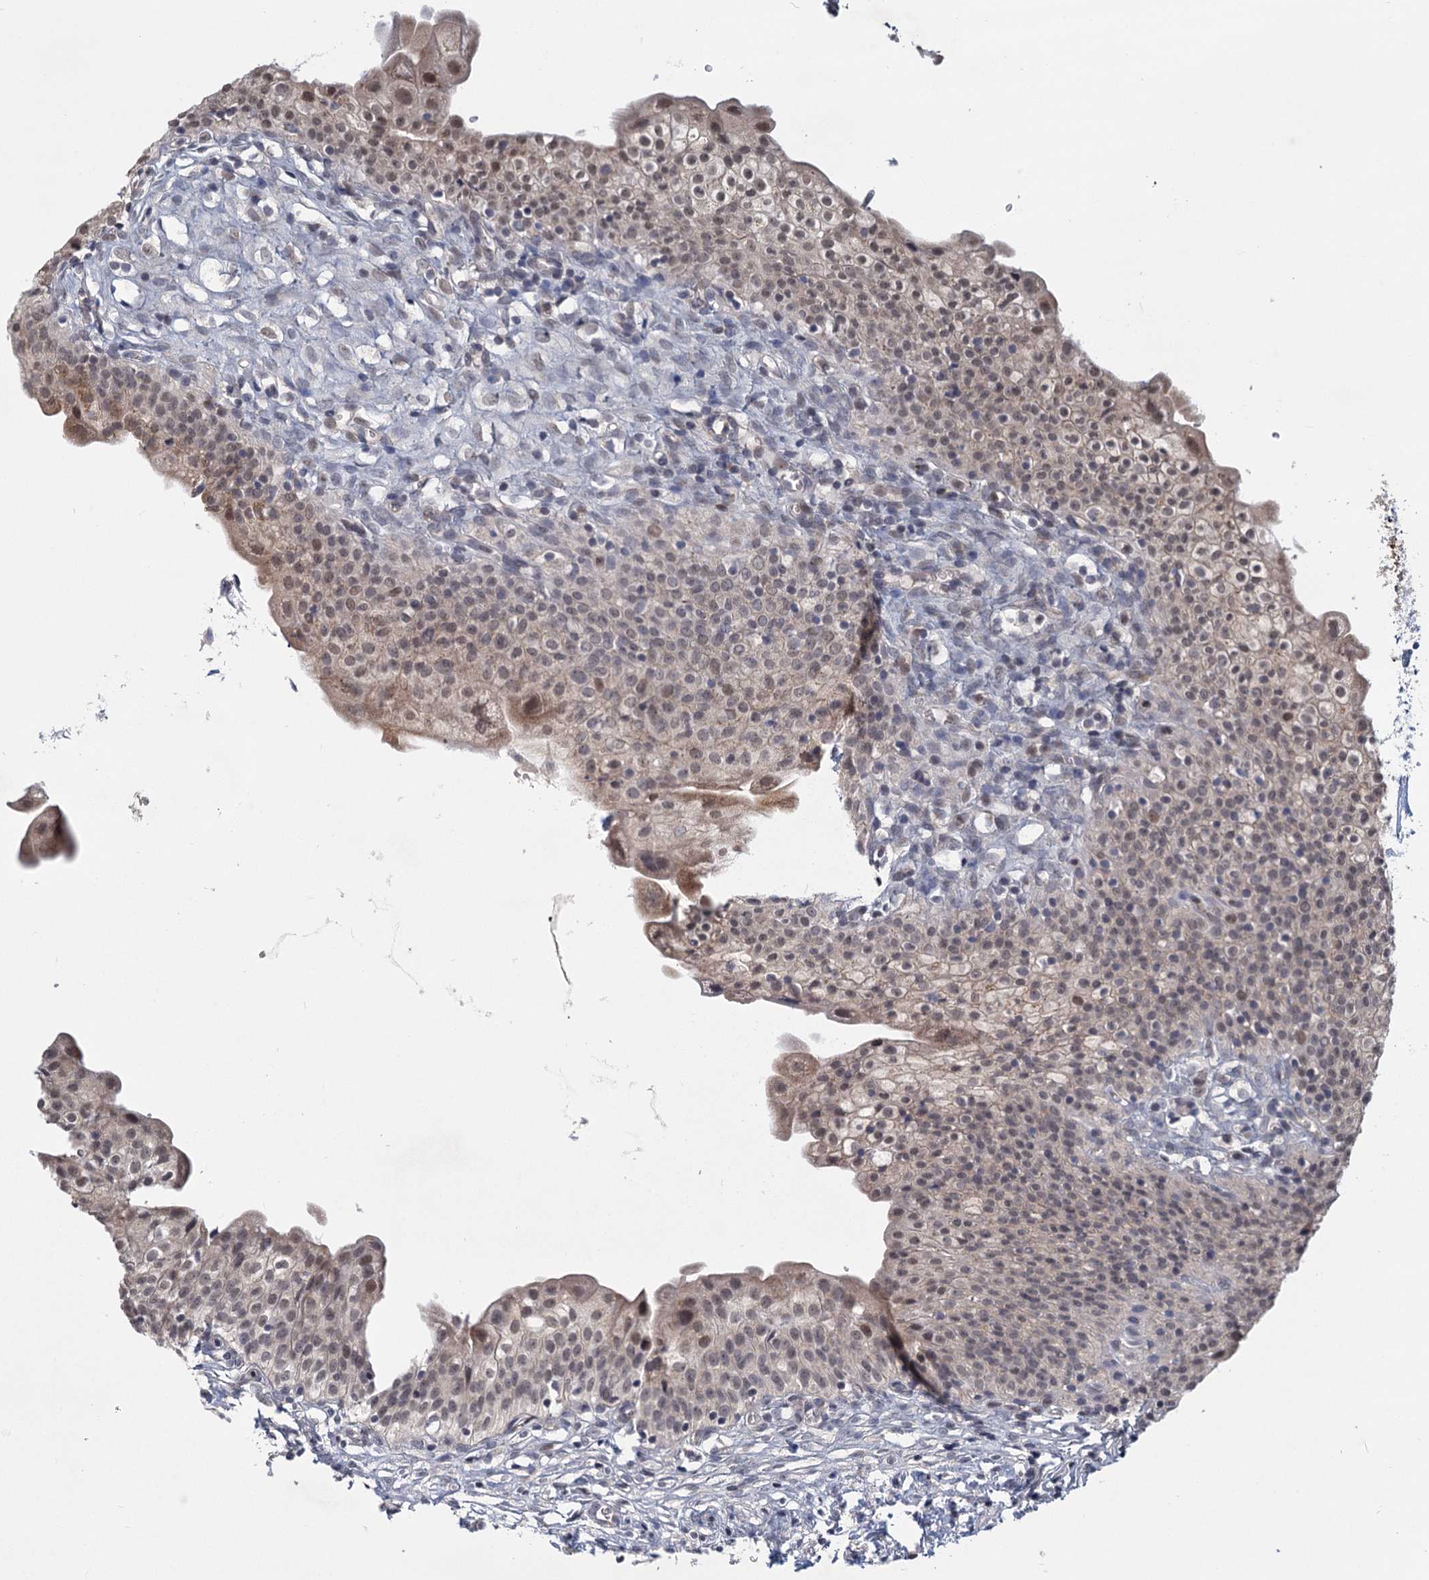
{"staining": {"intensity": "weak", "quantity": "<25%", "location": "cytoplasmic/membranous,nuclear"}, "tissue": "urinary bladder", "cell_type": "Urothelial cells", "image_type": "normal", "snomed": [{"axis": "morphology", "description": "Normal tissue, NOS"}, {"axis": "topography", "description": "Urinary bladder"}], "caption": "Immunohistochemistry (IHC) micrograph of unremarkable urinary bladder: human urinary bladder stained with DAB shows no significant protein positivity in urothelial cells. (Immunohistochemistry (IHC), brightfield microscopy, high magnification).", "gene": "STAP1", "patient": {"sex": "male", "age": 55}}